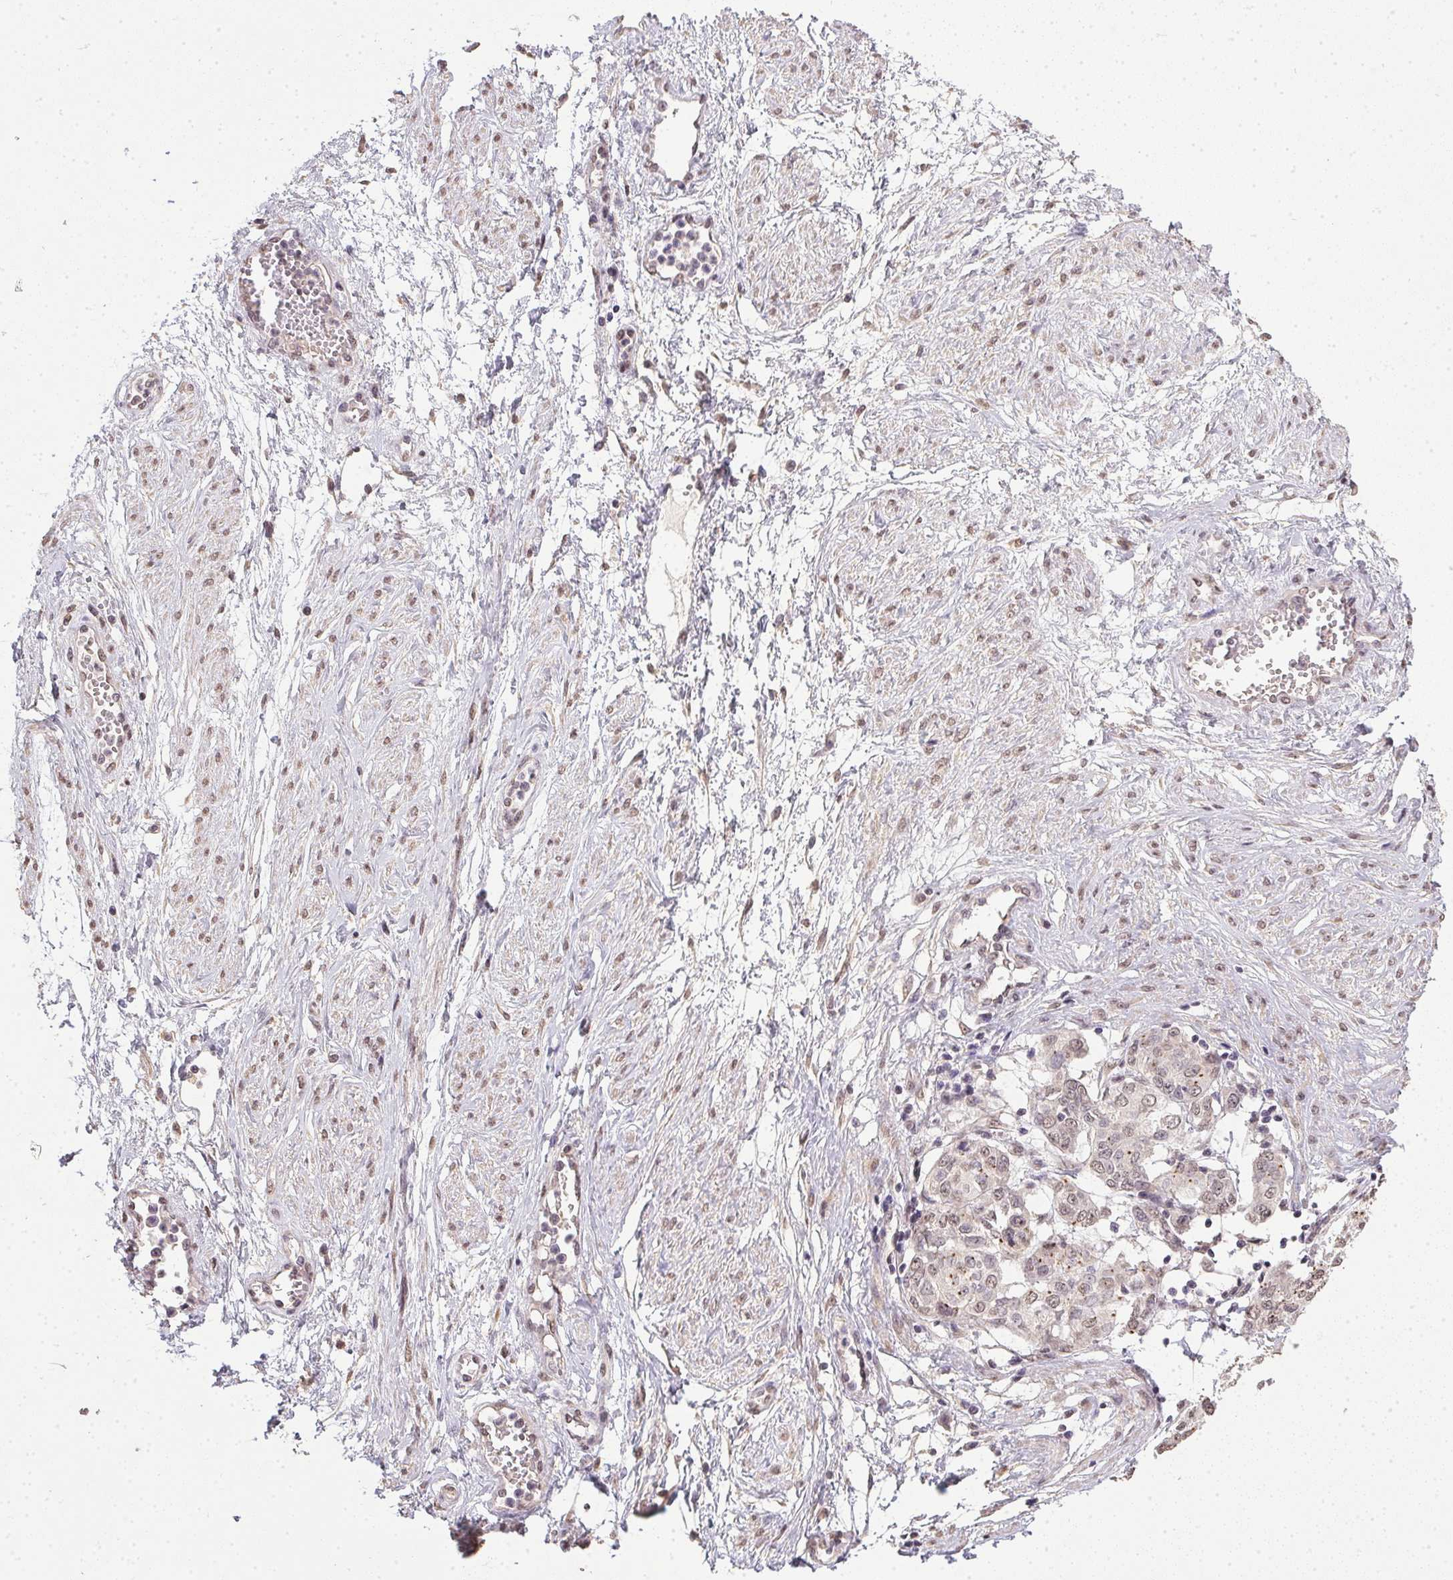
{"staining": {"intensity": "moderate", "quantity": ">75%", "location": "cytoplasmic/membranous,nuclear"}, "tissue": "cervical cancer", "cell_type": "Tumor cells", "image_type": "cancer", "snomed": [{"axis": "morphology", "description": "Squamous cell carcinoma, NOS"}, {"axis": "topography", "description": "Cervix"}], "caption": "Protein staining exhibits moderate cytoplasmic/membranous and nuclear positivity in about >75% of tumor cells in cervical cancer (squamous cell carcinoma). The protein of interest is shown in brown color, while the nuclei are stained blue.", "gene": "PPP4R4", "patient": {"sex": "female", "age": 34}}